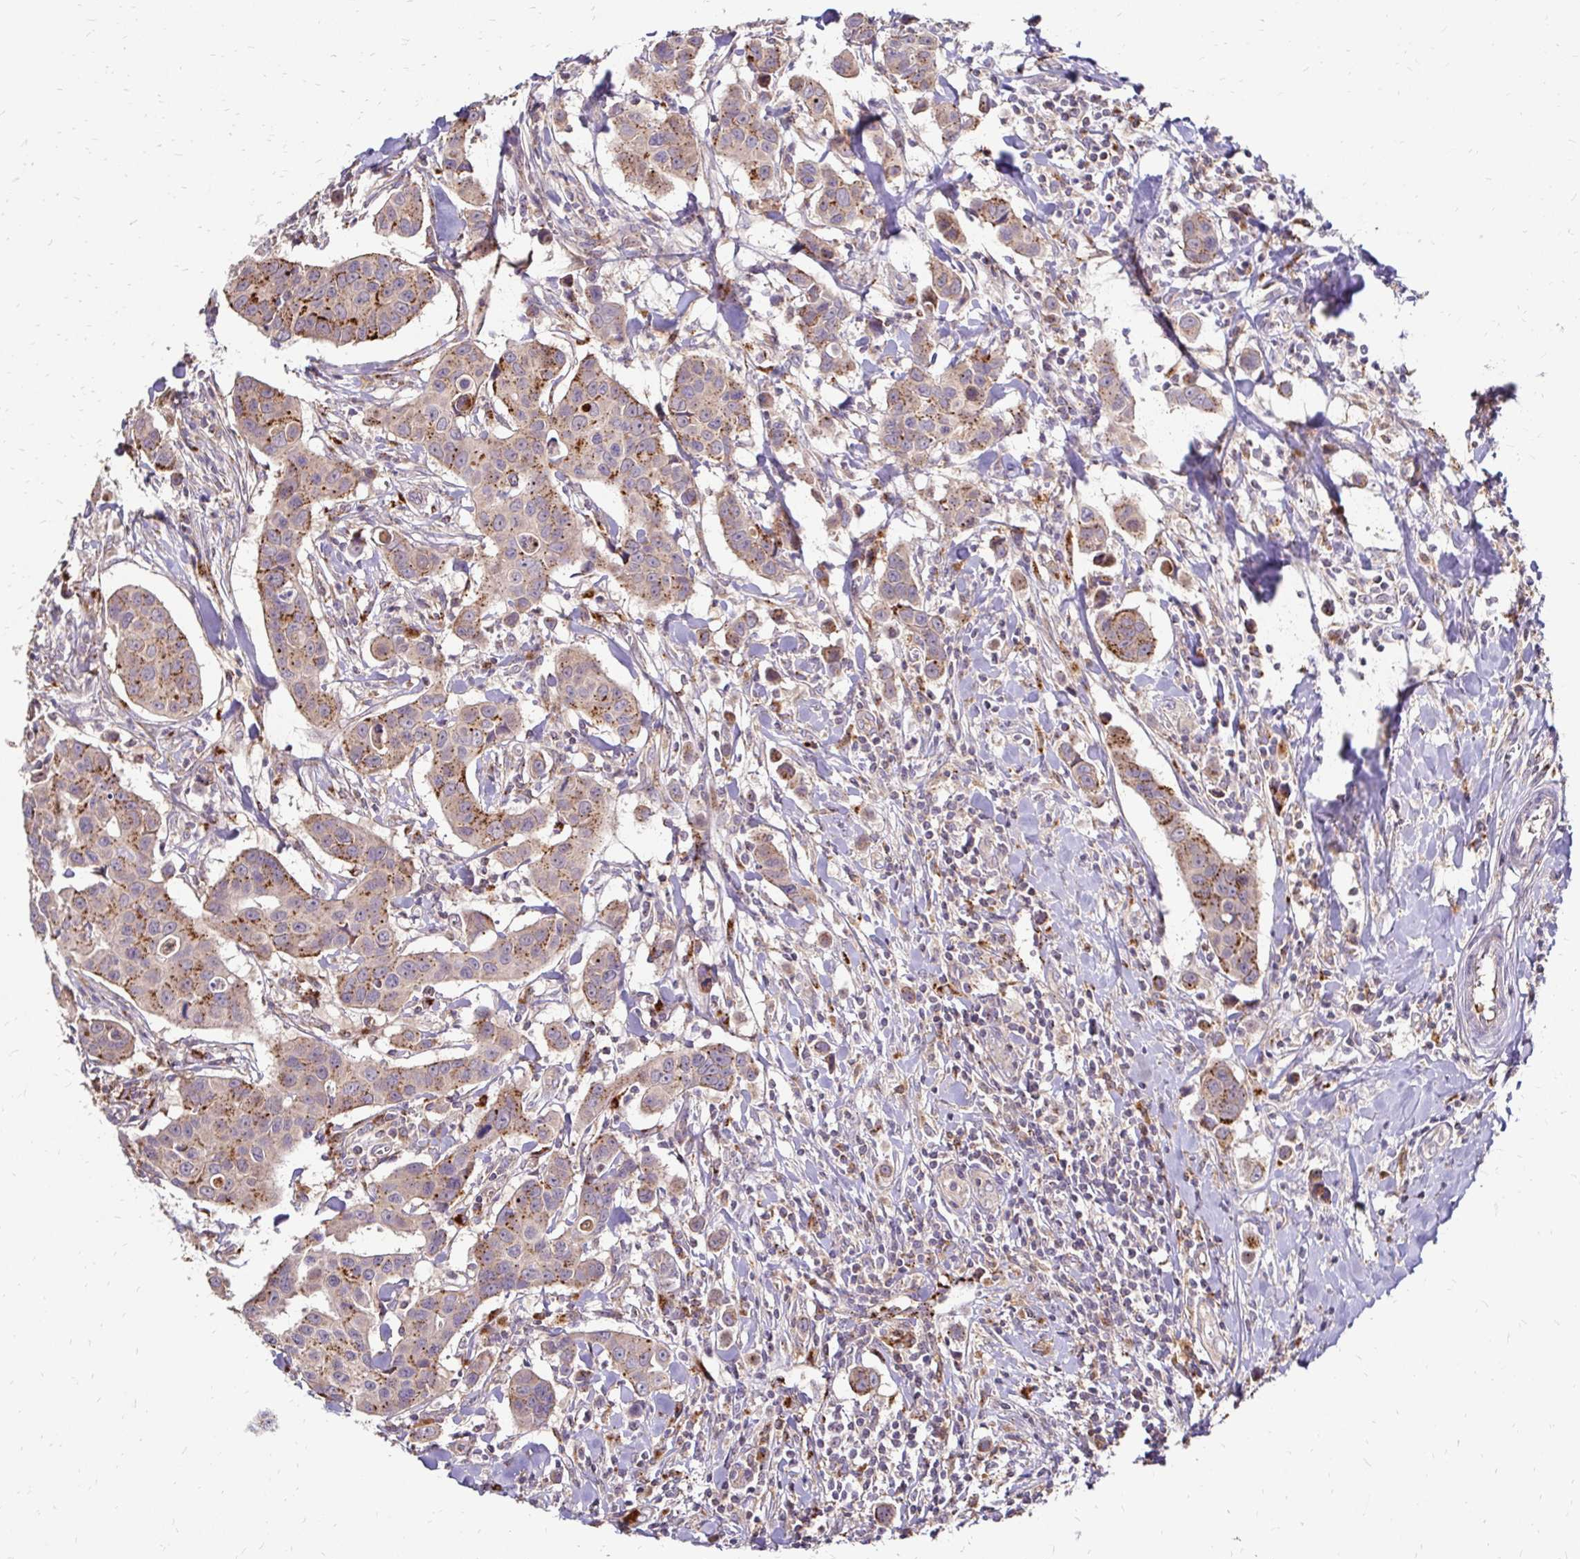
{"staining": {"intensity": "moderate", "quantity": ">75%", "location": "cytoplasmic/membranous"}, "tissue": "breast cancer", "cell_type": "Tumor cells", "image_type": "cancer", "snomed": [{"axis": "morphology", "description": "Duct carcinoma"}, {"axis": "topography", "description": "Breast"}], "caption": "Human invasive ductal carcinoma (breast) stained with a brown dye shows moderate cytoplasmic/membranous positive positivity in about >75% of tumor cells.", "gene": "IDUA", "patient": {"sex": "female", "age": 24}}